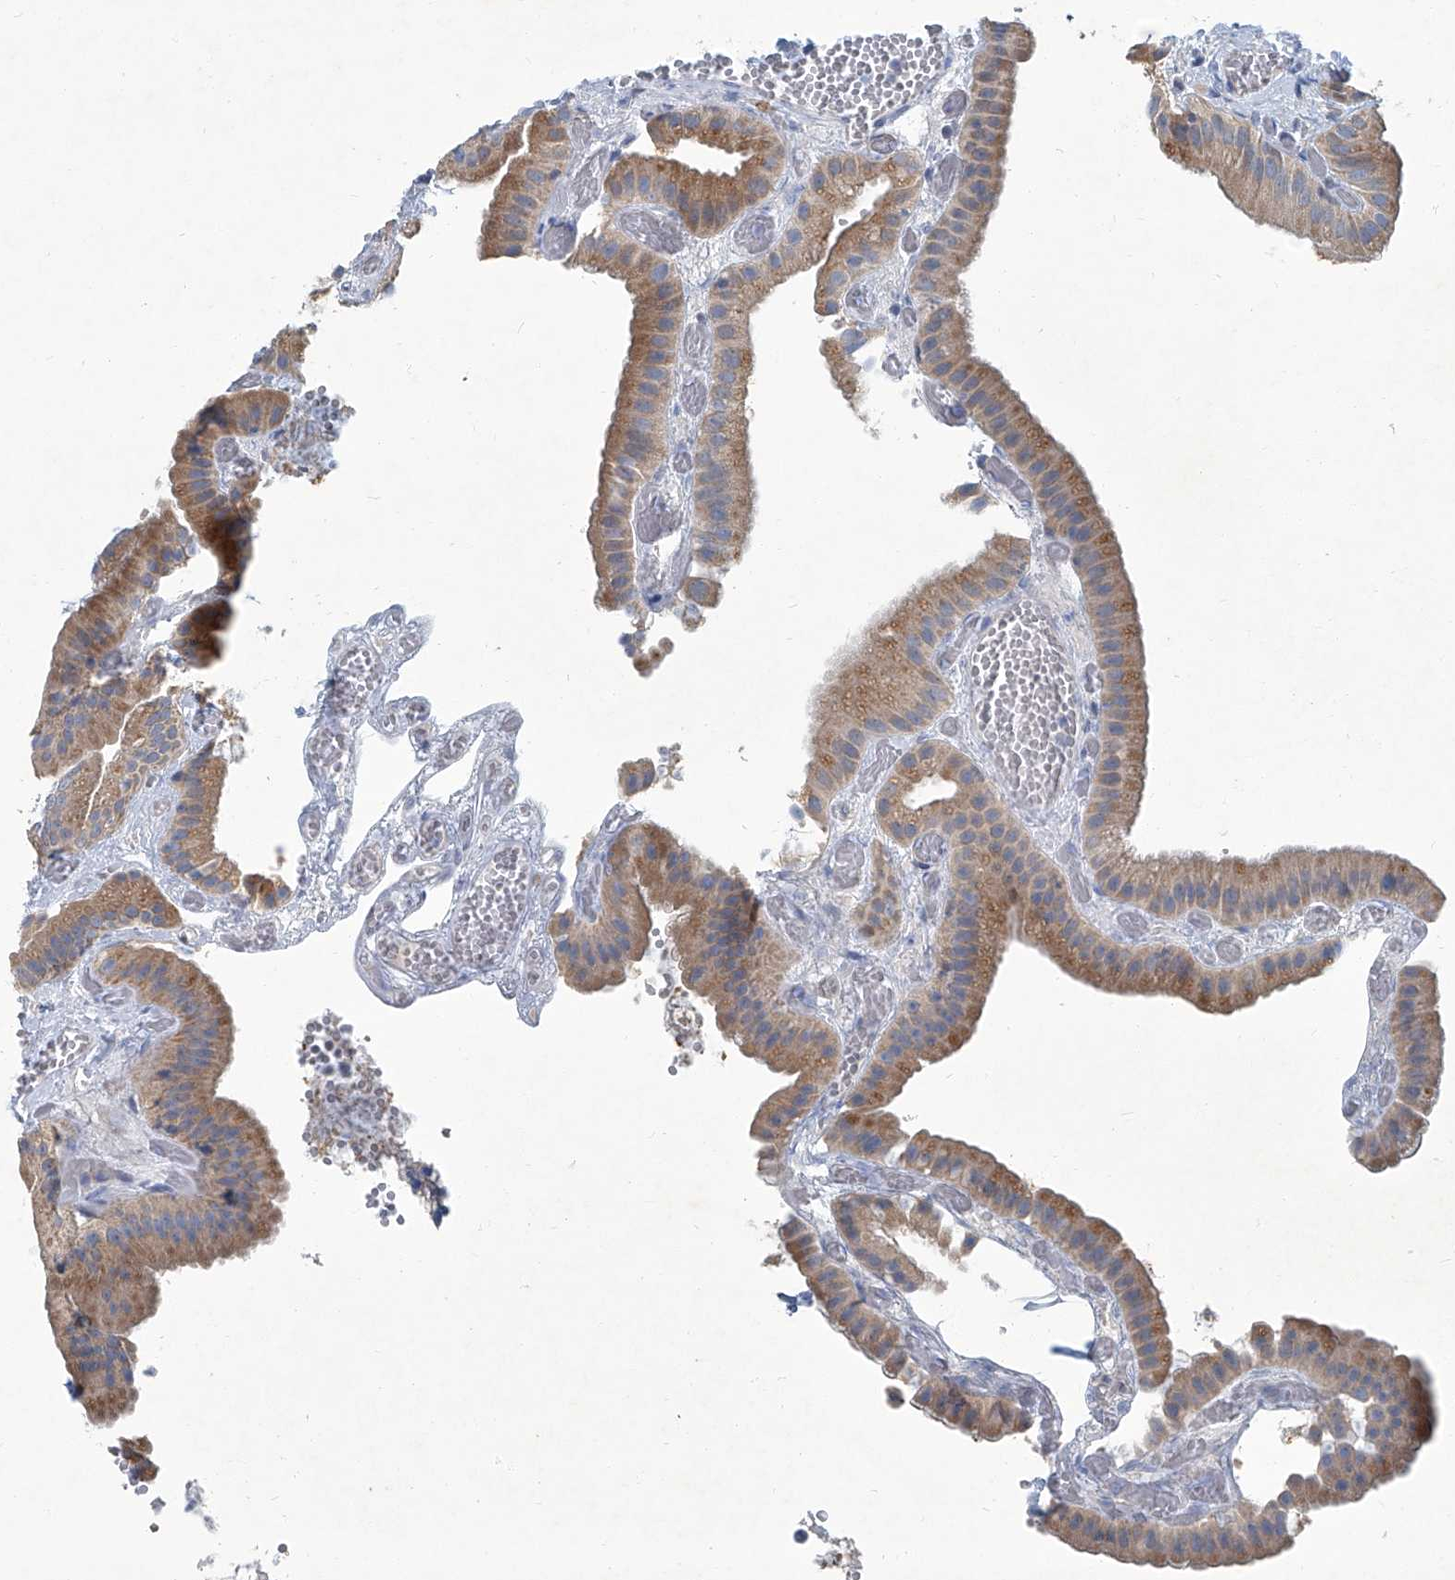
{"staining": {"intensity": "moderate", "quantity": ">75%", "location": "cytoplasmic/membranous"}, "tissue": "gallbladder", "cell_type": "Glandular cells", "image_type": "normal", "snomed": [{"axis": "morphology", "description": "Normal tissue, NOS"}, {"axis": "topography", "description": "Gallbladder"}], "caption": "The photomicrograph demonstrates immunohistochemical staining of normal gallbladder. There is moderate cytoplasmic/membranous expression is seen in about >75% of glandular cells. (DAB (3,3'-diaminobenzidine) IHC, brown staining for protein, blue staining for nuclei).", "gene": "SLC26A11", "patient": {"sex": "female", "age": 64}}